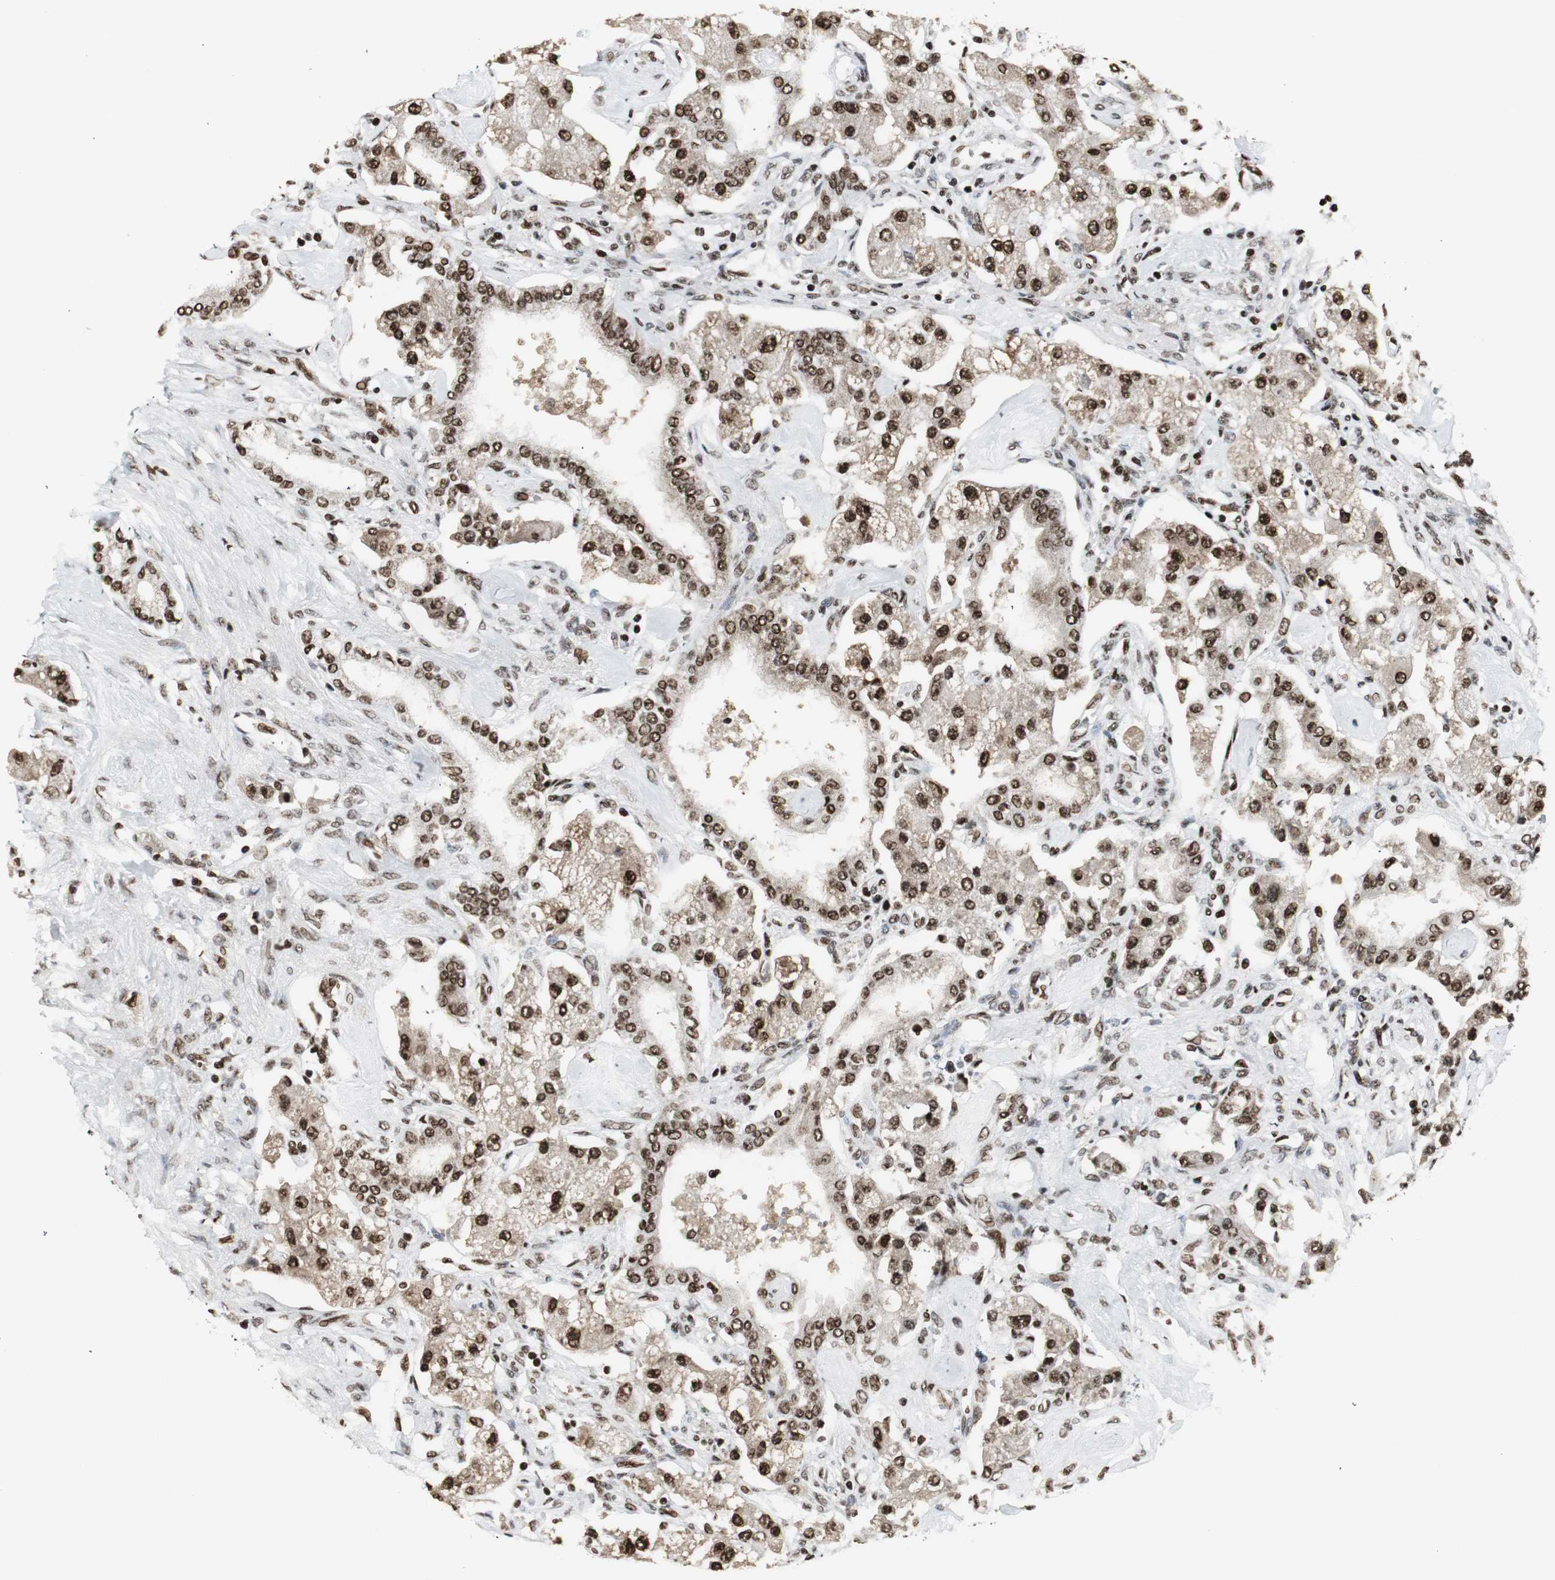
{"staining": {"intensity": "strong", "quantity": ">75%", "location": "cytoplasmic/membranous,nuclear"}, "tissue": "carcinoid", "cell_type": "Tumor cells", "image_type": "cancer", "snomed": [{"axis": "morphology", "description": "Carcinoid, malignant, NOS"}, {"axis": "topography", "description": "Pancreas"}], "caption": "High-power microscopy captured an immunohistochemistry (IHC) image of carcinoid (malignant), revealing strong cytoplasmic/membranous and nuclear staining in about >75% of tumor cells. Ihc stains the protein of interest in brown and the nuclei are stained blue.", "gene": "PARN", "patient": {"sex": "male", "age": 41}}